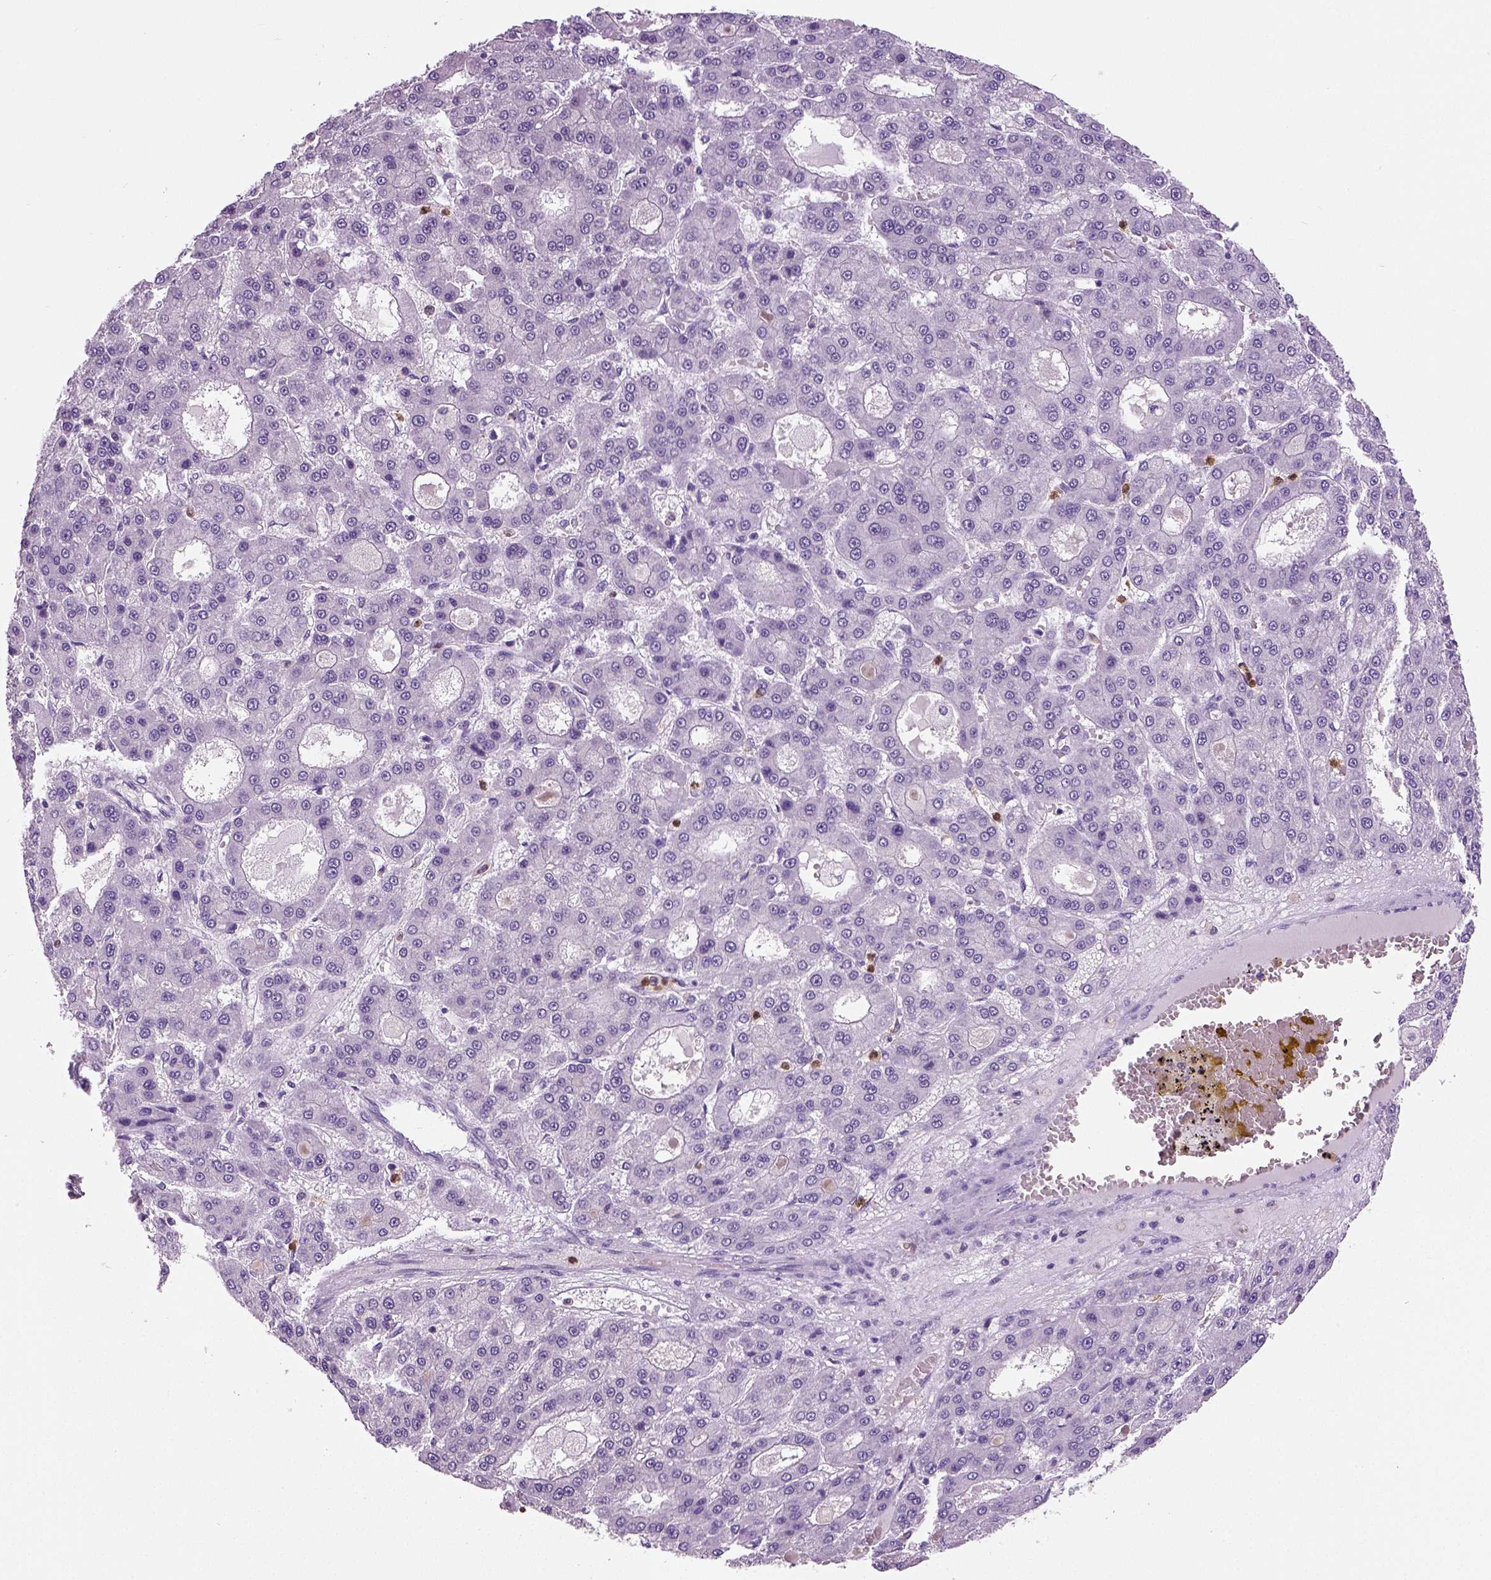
{"staining": {"intensity": "negative", "quantity": "none", "location": "none"}, "tissue": "liver cancer", "cell_type": "Tumor cells", "image_type": "cancer", "snomed": [{"axis": "morphology", "description": "Carcinoma, Hepatocellular, NOS"}, {"axis": "topography", "description": "Liver"}], "caption": "Immunohistochemistry (IHC) photomicrograph of human liver hepatocellular carcinoma stained for a protein (brown), which reveals no staining in tumor cells.", "gene": "NECAB2", "patient": {"sex": "male", "age": 70}}